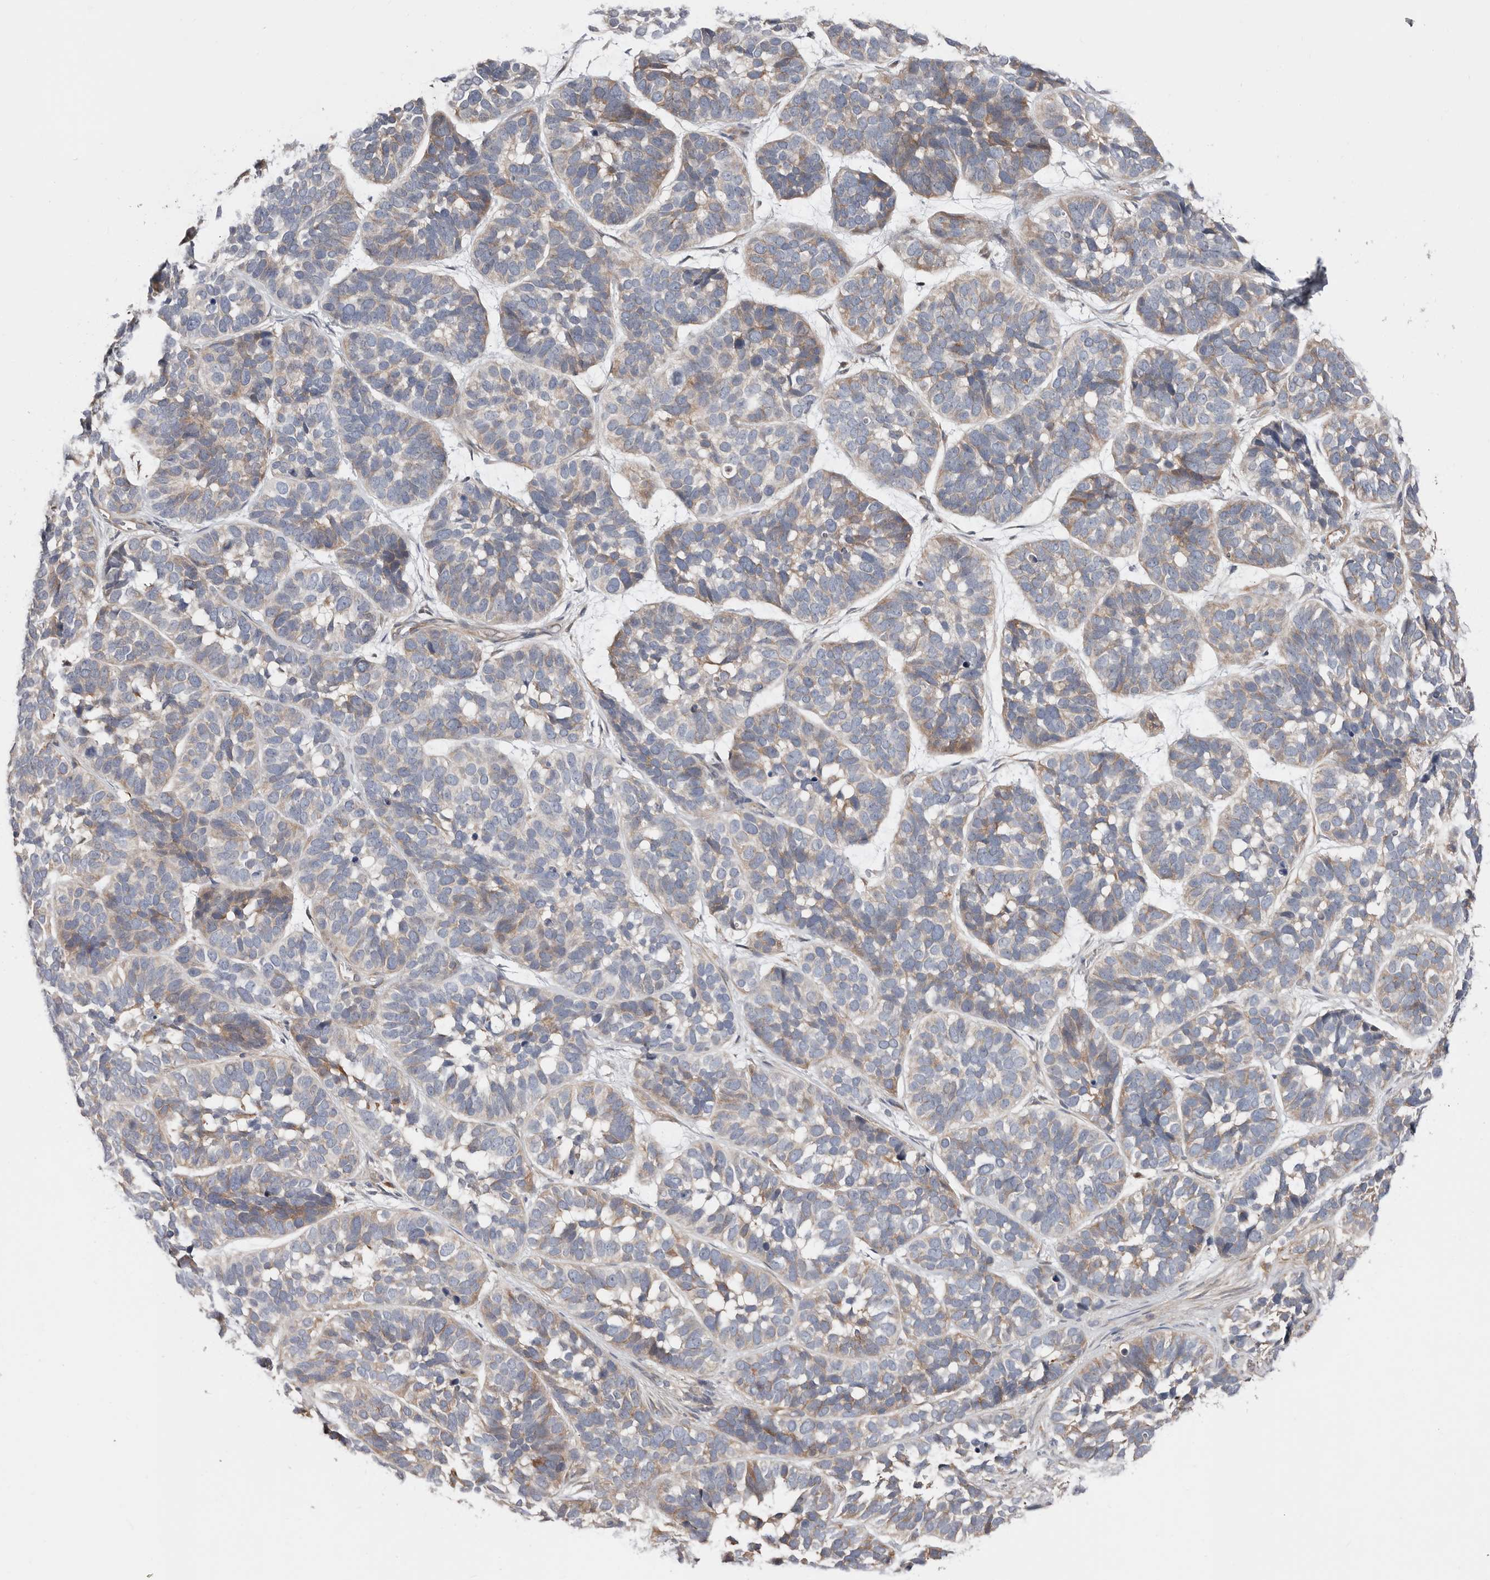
{"staining": {"intensity": "weak", "quantity": "25%-75%", "location": "cytoplasmic/membranous"}, "tissue": "skin cancer", "cell_type": "Tumor cells", "image_type": "cancer", "snomed": [{"axis": "morphology", "description": "Basal cell carcinoma"}, {"axis": "topography", "description": "Skin"}], "caption": "A histopathology image of skin cancer (basal cell carcinoma) stained for a protein shows weak cytoplasmic/membranous brown staining in tumor cells. The staining was performed using DAB (3,3'-diaminobenzidine) to visualize the protein expression in brown, while the nuclei were stained in blue with hematoxylin (Magnification: 20x).", "gene": "ASRGL1", "patient": {"sex": "male", "age": 62}}